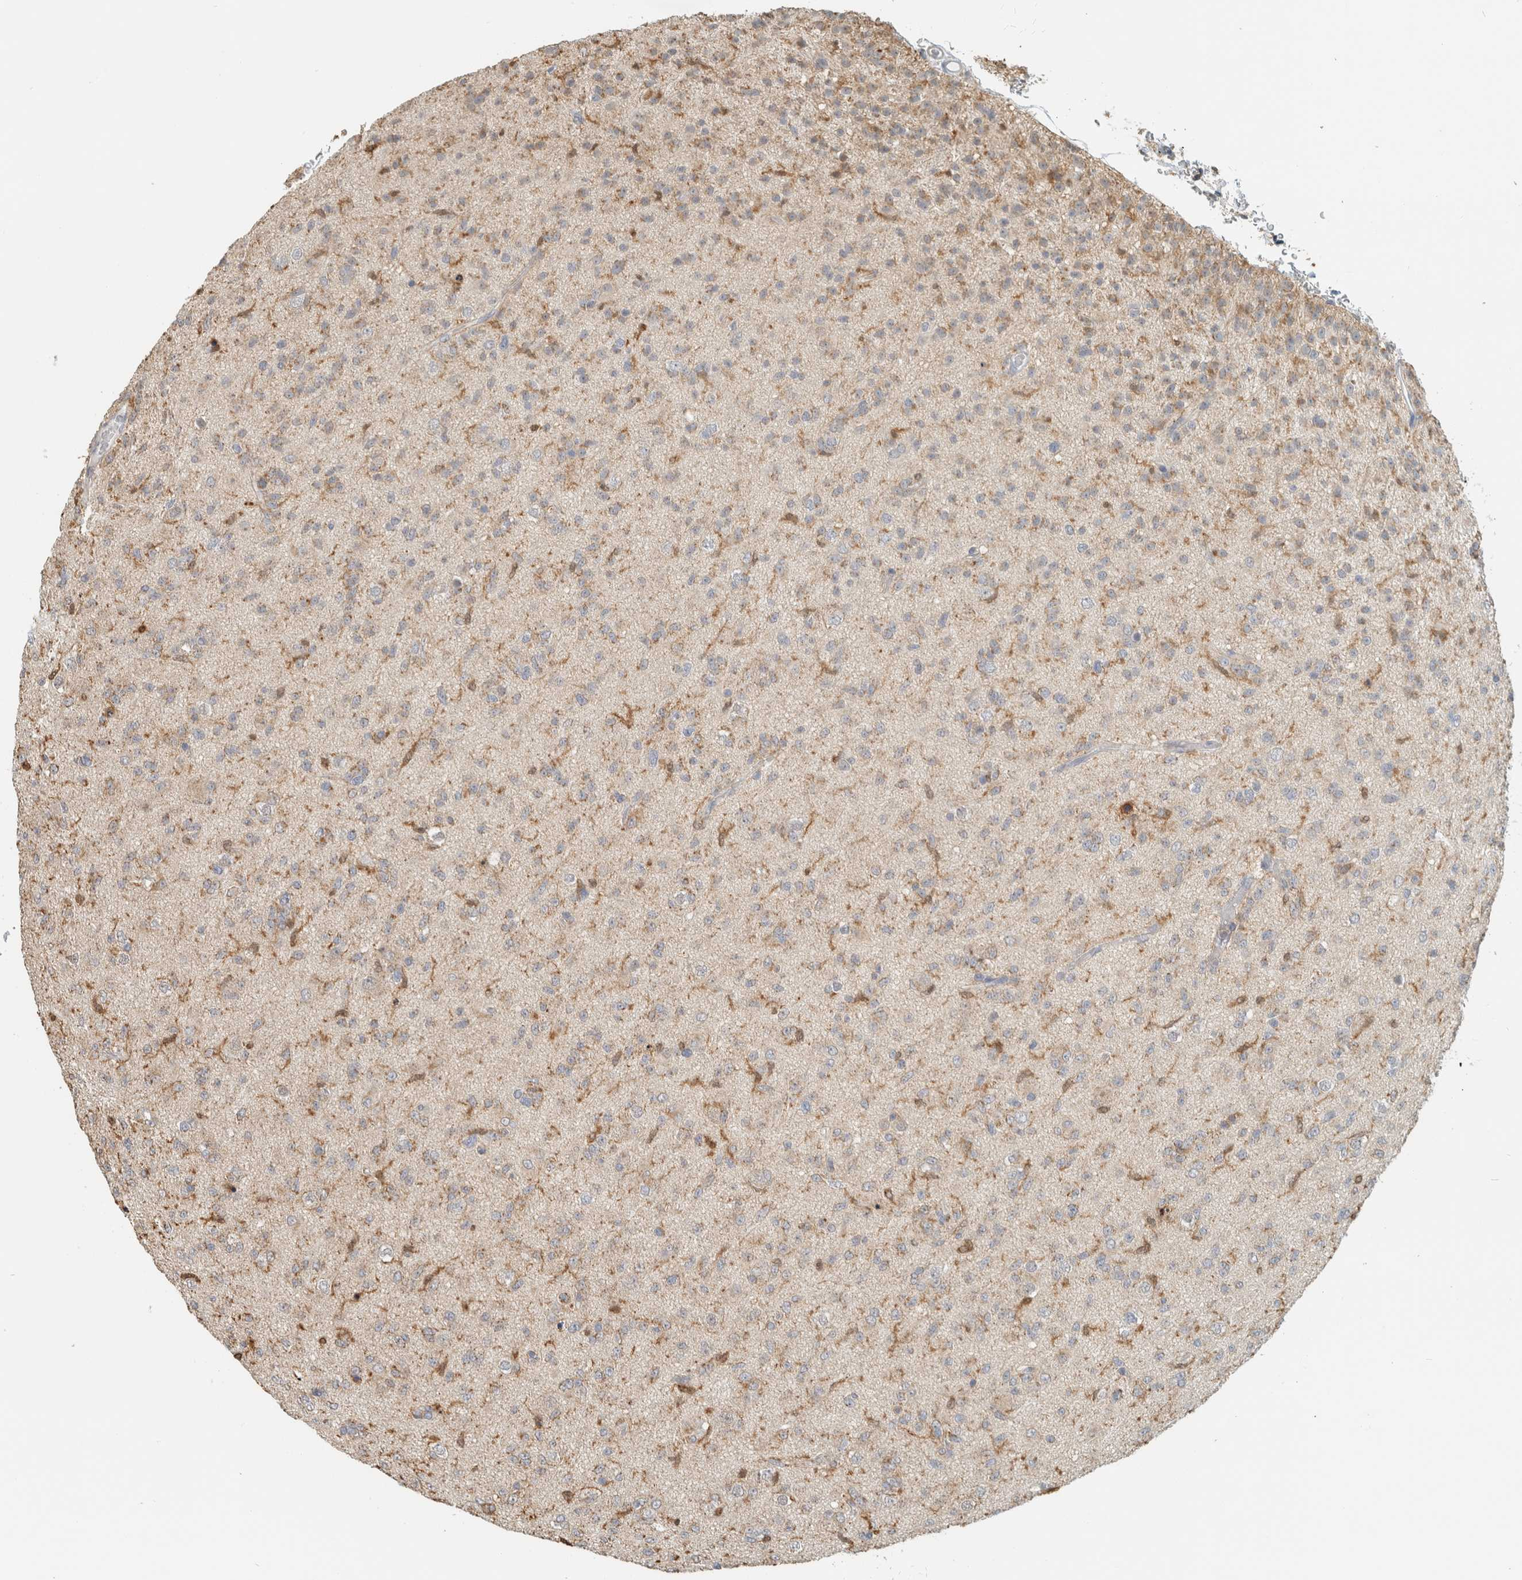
{"staining": {"intensity": "weak", "quantity": "<25%", "location": "cytoplasmic/membranous"}, "tissue": "glioma", "cell_type": "Tumor cells", "image_type": "cancer", "snomed": [{"axis": "morphology", "description": "Glioma, malignant, Low grade"}, {"axis": "topography", "description": "Brain"}], "caption": "This image is of glioma stained with IHC to label a protein in brown with the nuclei are counter-stained blue. There is no staining in tumor cells. The staining is performed using DAB brown chromogen with nuclei counter-stained in using hematoxylin.", "gene": "CAPG", "patient": {"sex": "male", "age": 65}}